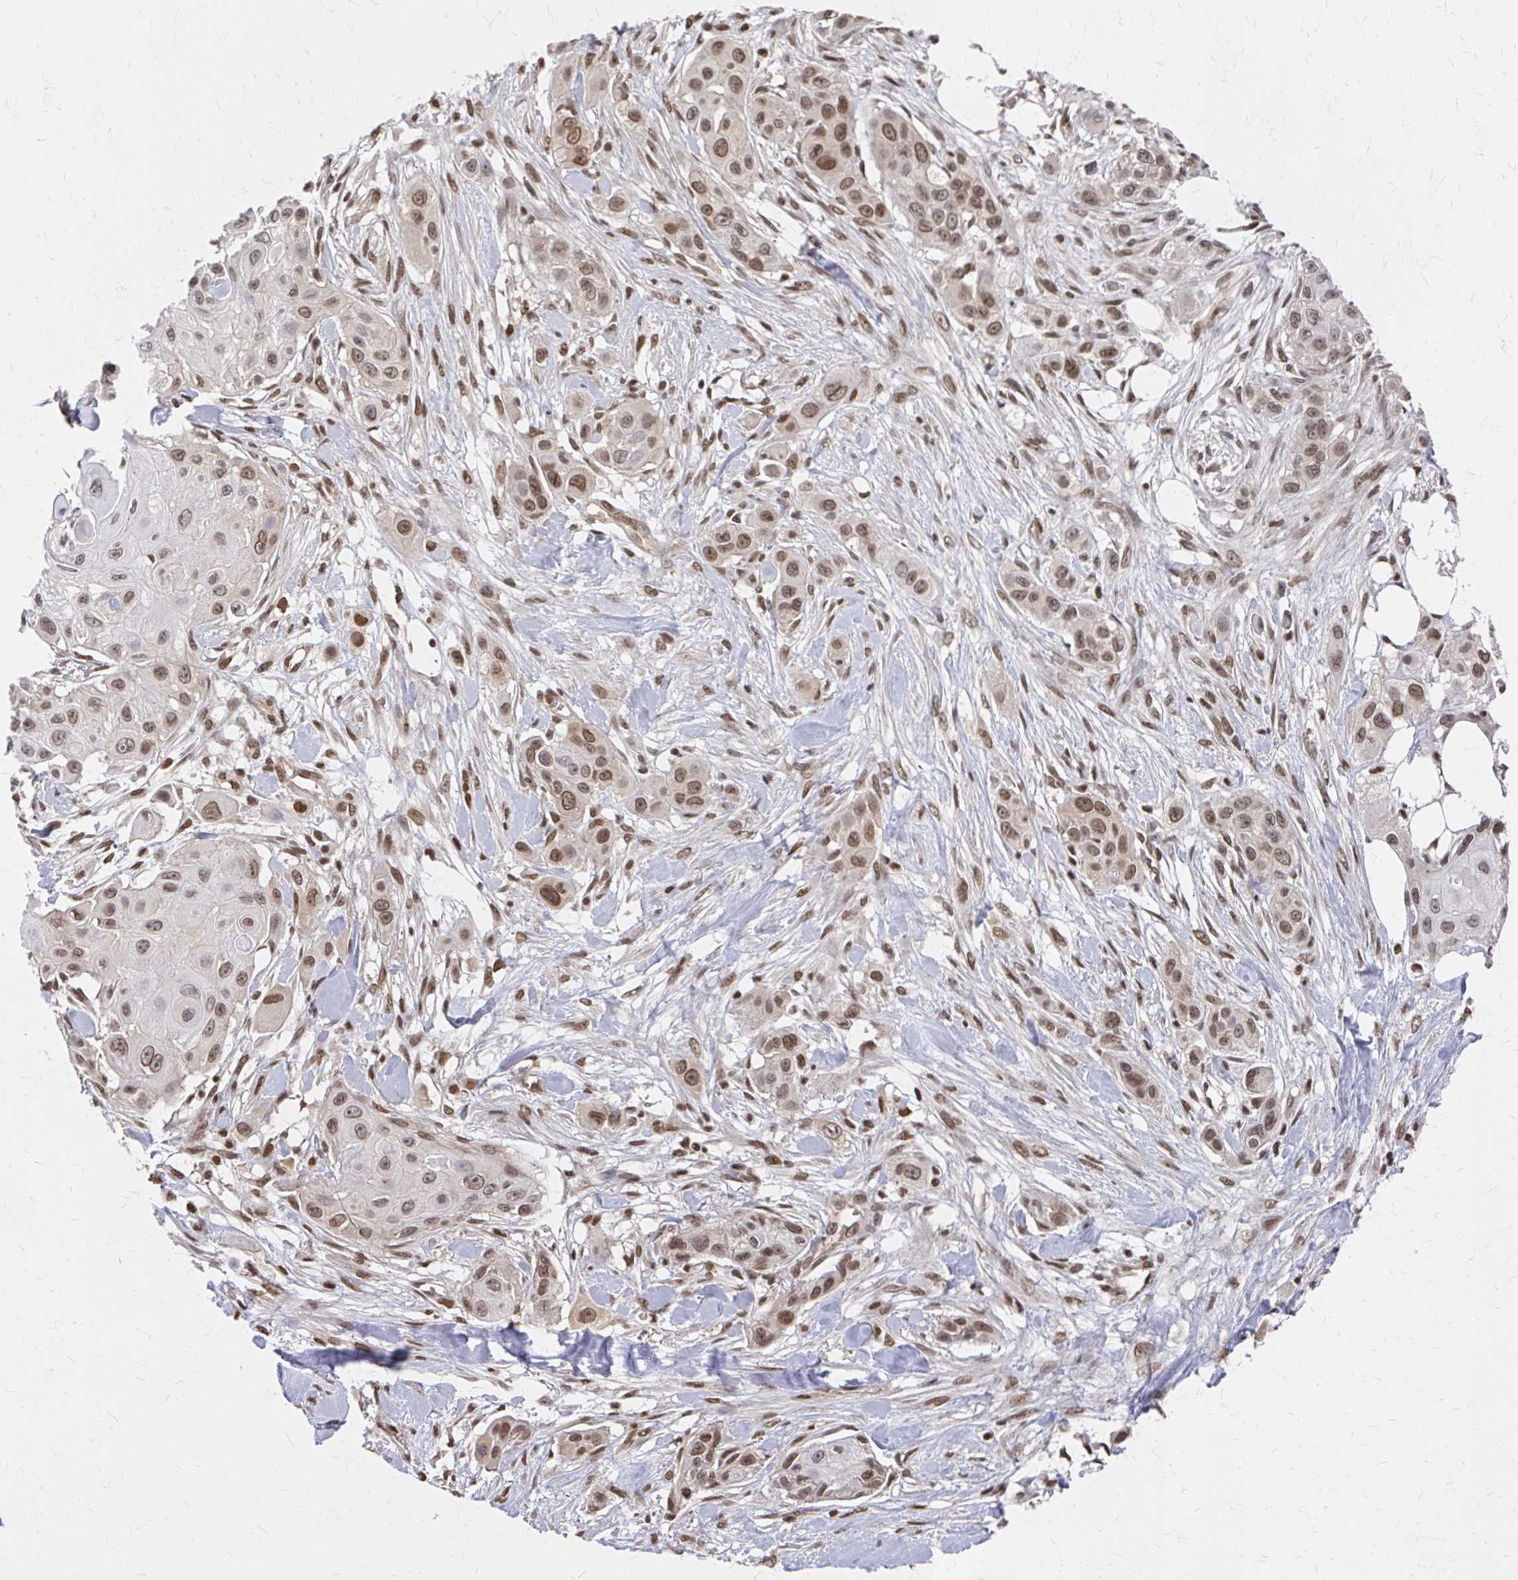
{"staining": {"intensity": "moderate", "quantity": ">75%", "location": "cytoplasmic/membranous,nuclear"}, "tissue": "skin cancer", "cell_type": "Tumor cells", "image_type": "cancer", "snomed": [{"axis": "morphology", "description": "Squamous cell carcinoma, NOS"}, {"axis": "topography", "description": "Skin"}], "caption": "Approximately >75% of tumor cells in skin squamous cell carcinoma demonstrate moderate cytoplasmic/membranous and nuclear protein staining as visualized by brown immunohistochemical staining.", "gene": "XPO1", "patient": {"sex": "male", "age": 63}}